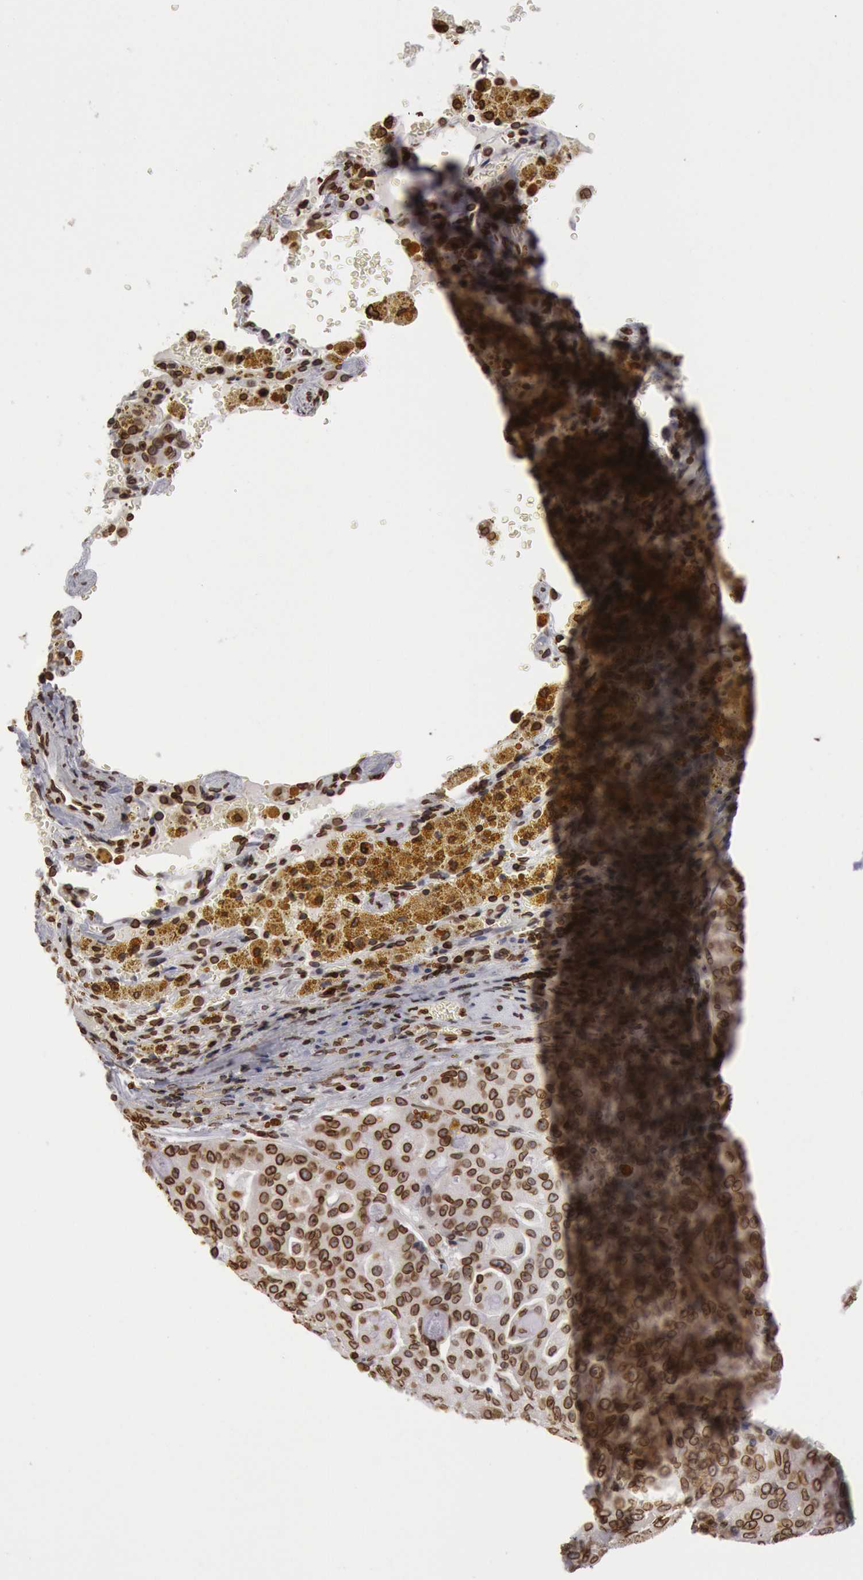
{"staining": {"intensity": "strong", "quantity": ">75%", "location": "cytoplasmic/membranous,nuclear"}, "tissue": "lung cancer", "cell_type": "Tumor cells", "image_type": "cancer", "snomed": [{"axis": "morphology", "description": "Adenocarcinoma, NOS"}, {"axis": "topography", "description": "Lung"}], "caption": "High-power microscopy captured an IHC image of lung adenocarcinoma, revealing strong cytoplasmic/membranous and nuclear staining in approximately >75% of tumor cells. (Stains: DAB (3,3'-diaminobenzidine) in brown, nuclei in blue, Microscopy: brightfield microscopy at high magnification).", "gene": "SUN2", "patient": {"sex": "female", "age": 44}}